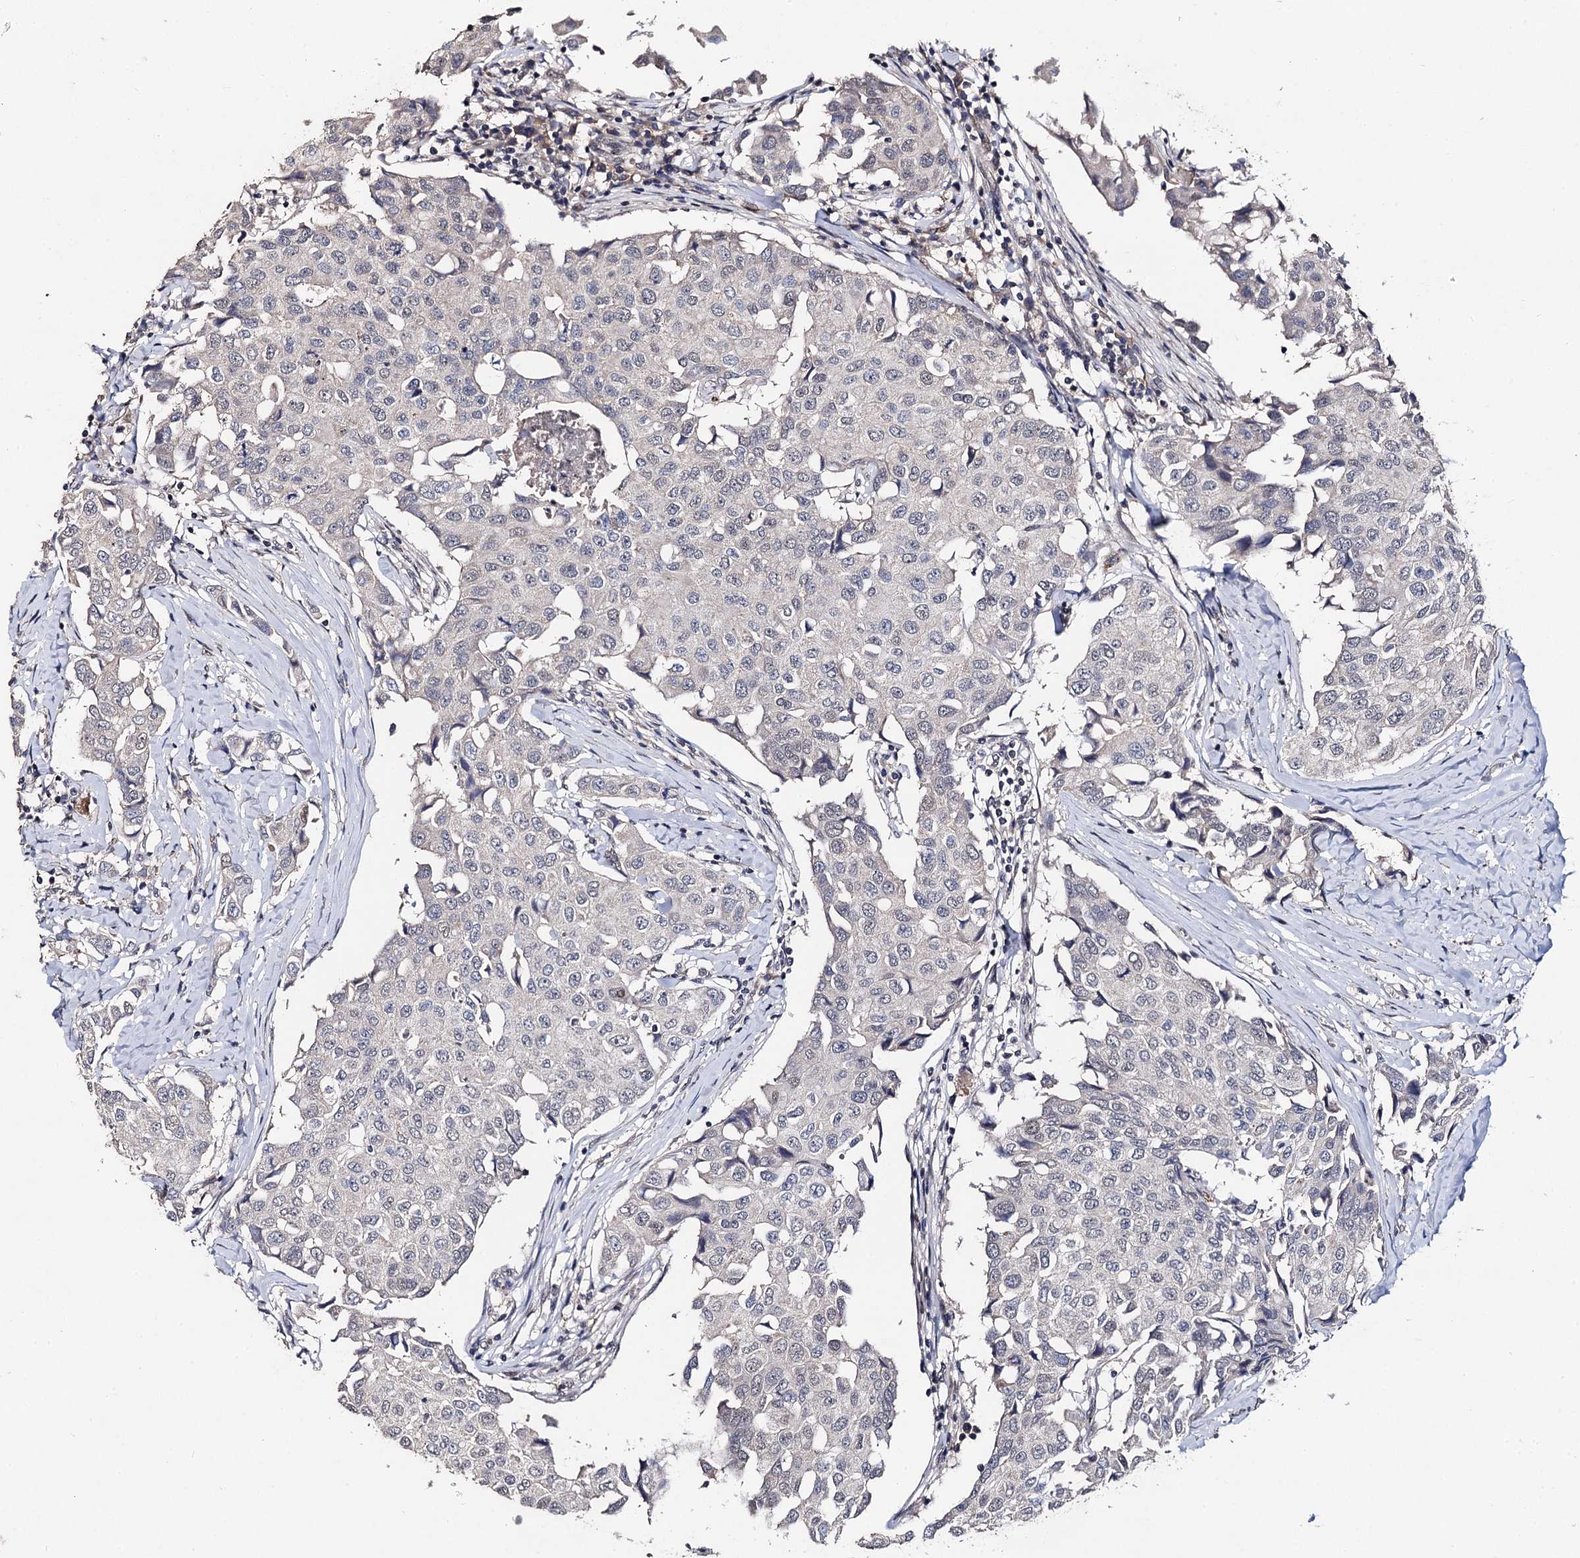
{"staining": {"intensity": "negative", "quantity": "none", "location": "none"}, "tissue": "breast cancer", "cell_type": "Tumor cells", "image_type": "cancer", "snomed": [{"axis": "morphology", "description": "Duct carcinoma"}, {"axis": "topography", "description": "Breast"}], "caption": "High power microscopy photomicrograph of an IHC image of breast intraductal carcinoma, revealing no significant expression in tumor cells.", "gene": "PPTC7", "patient": {"sex": "female", "age": 80}}